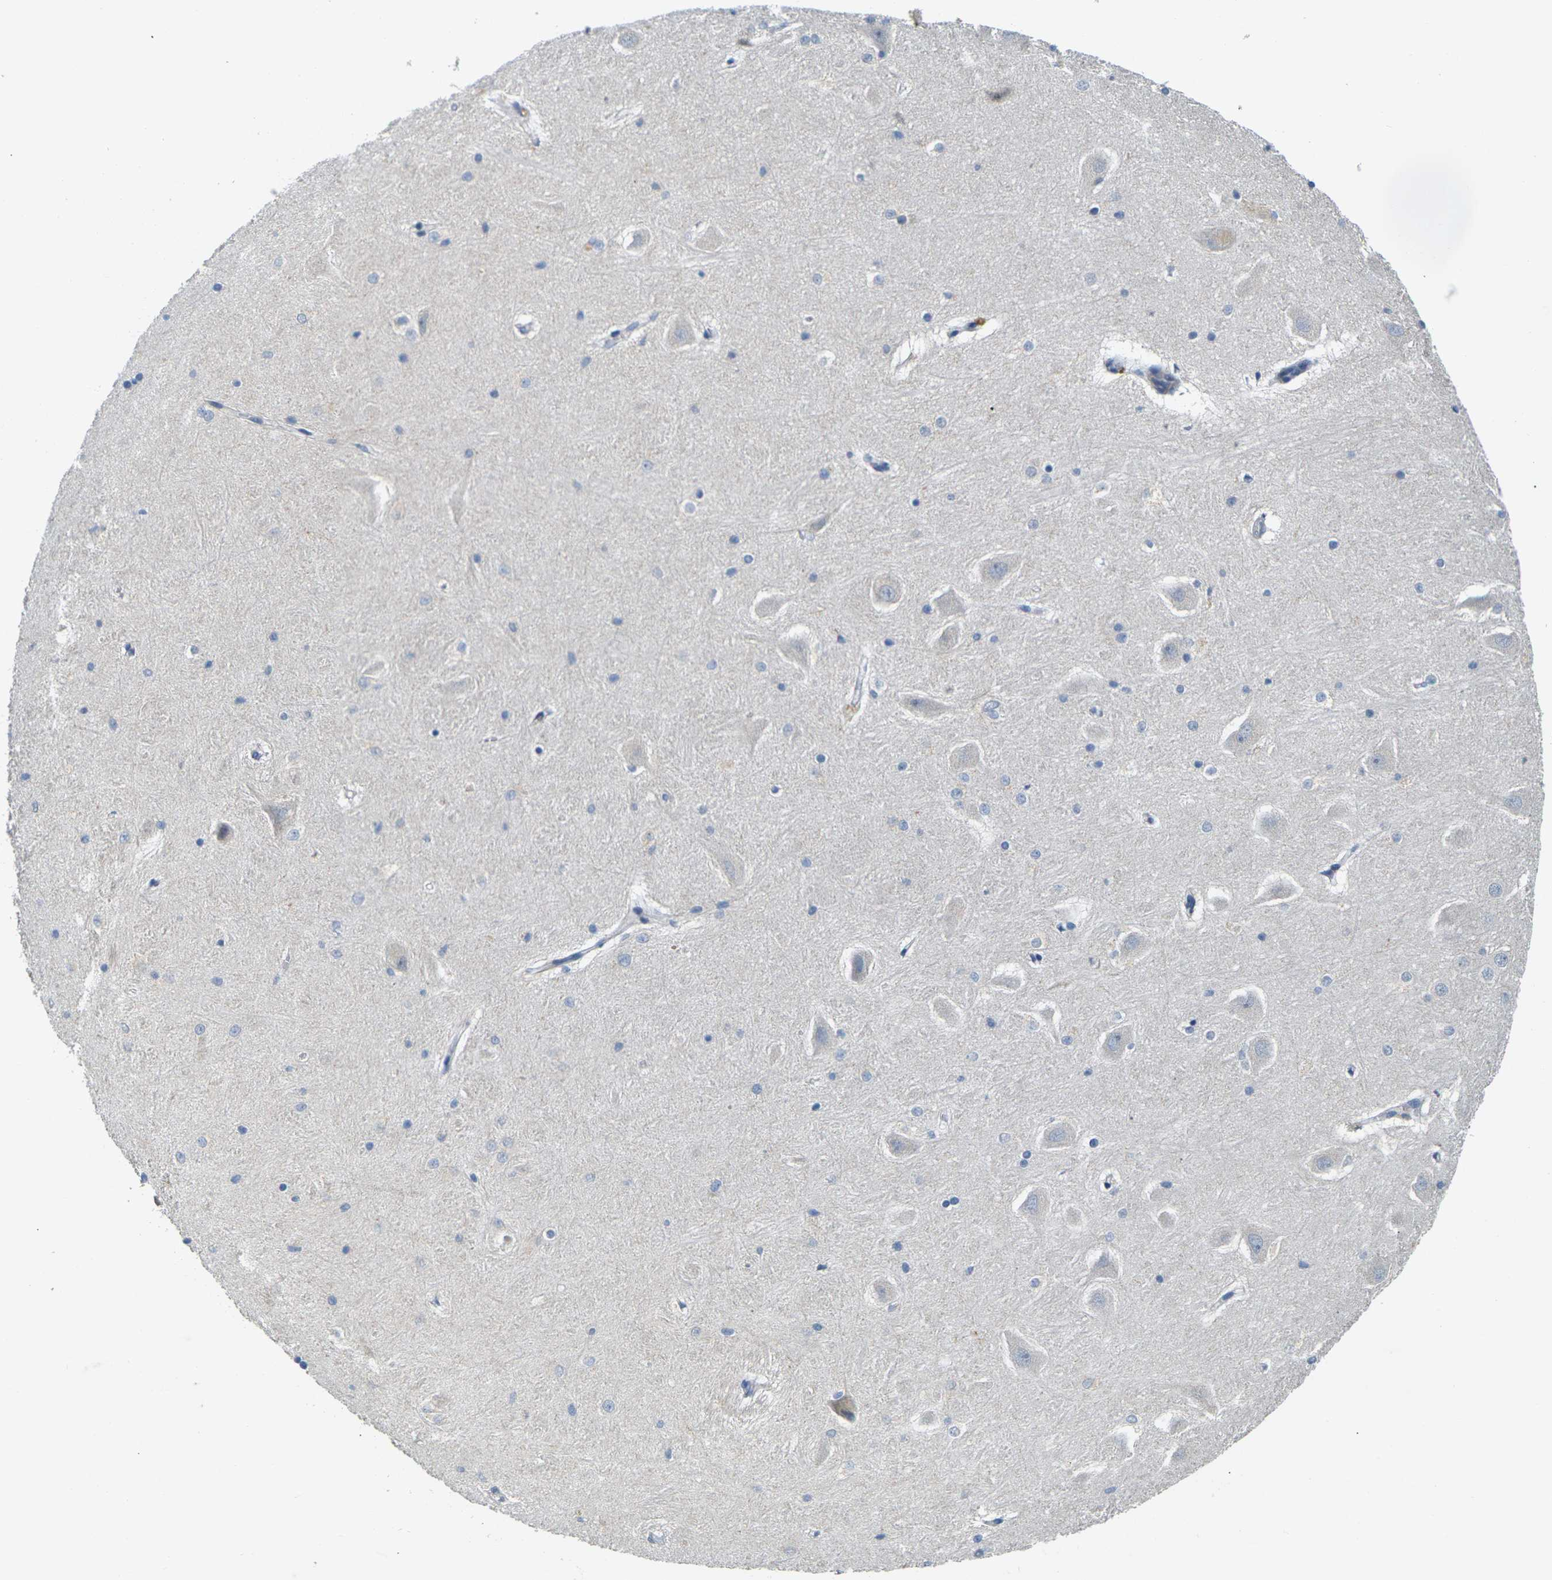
{"staining": {"intensity": "negative", "quantity": "none", "location": "none"}, "tissue": "hippocampus", "cell_type": "Glial cells", "image_type": "normal", "snomed": [{"axis": "morphology", "description": "Normal tissue, NOS"}, {"axis": "topography", "description": "Hippocampus"}], "caption": "The photomicrograph displays no staining of glial cells in unremarkable hippocampus.", "gene": "SHISAL2B", "patient": {"sex": "male", "age": 45}}